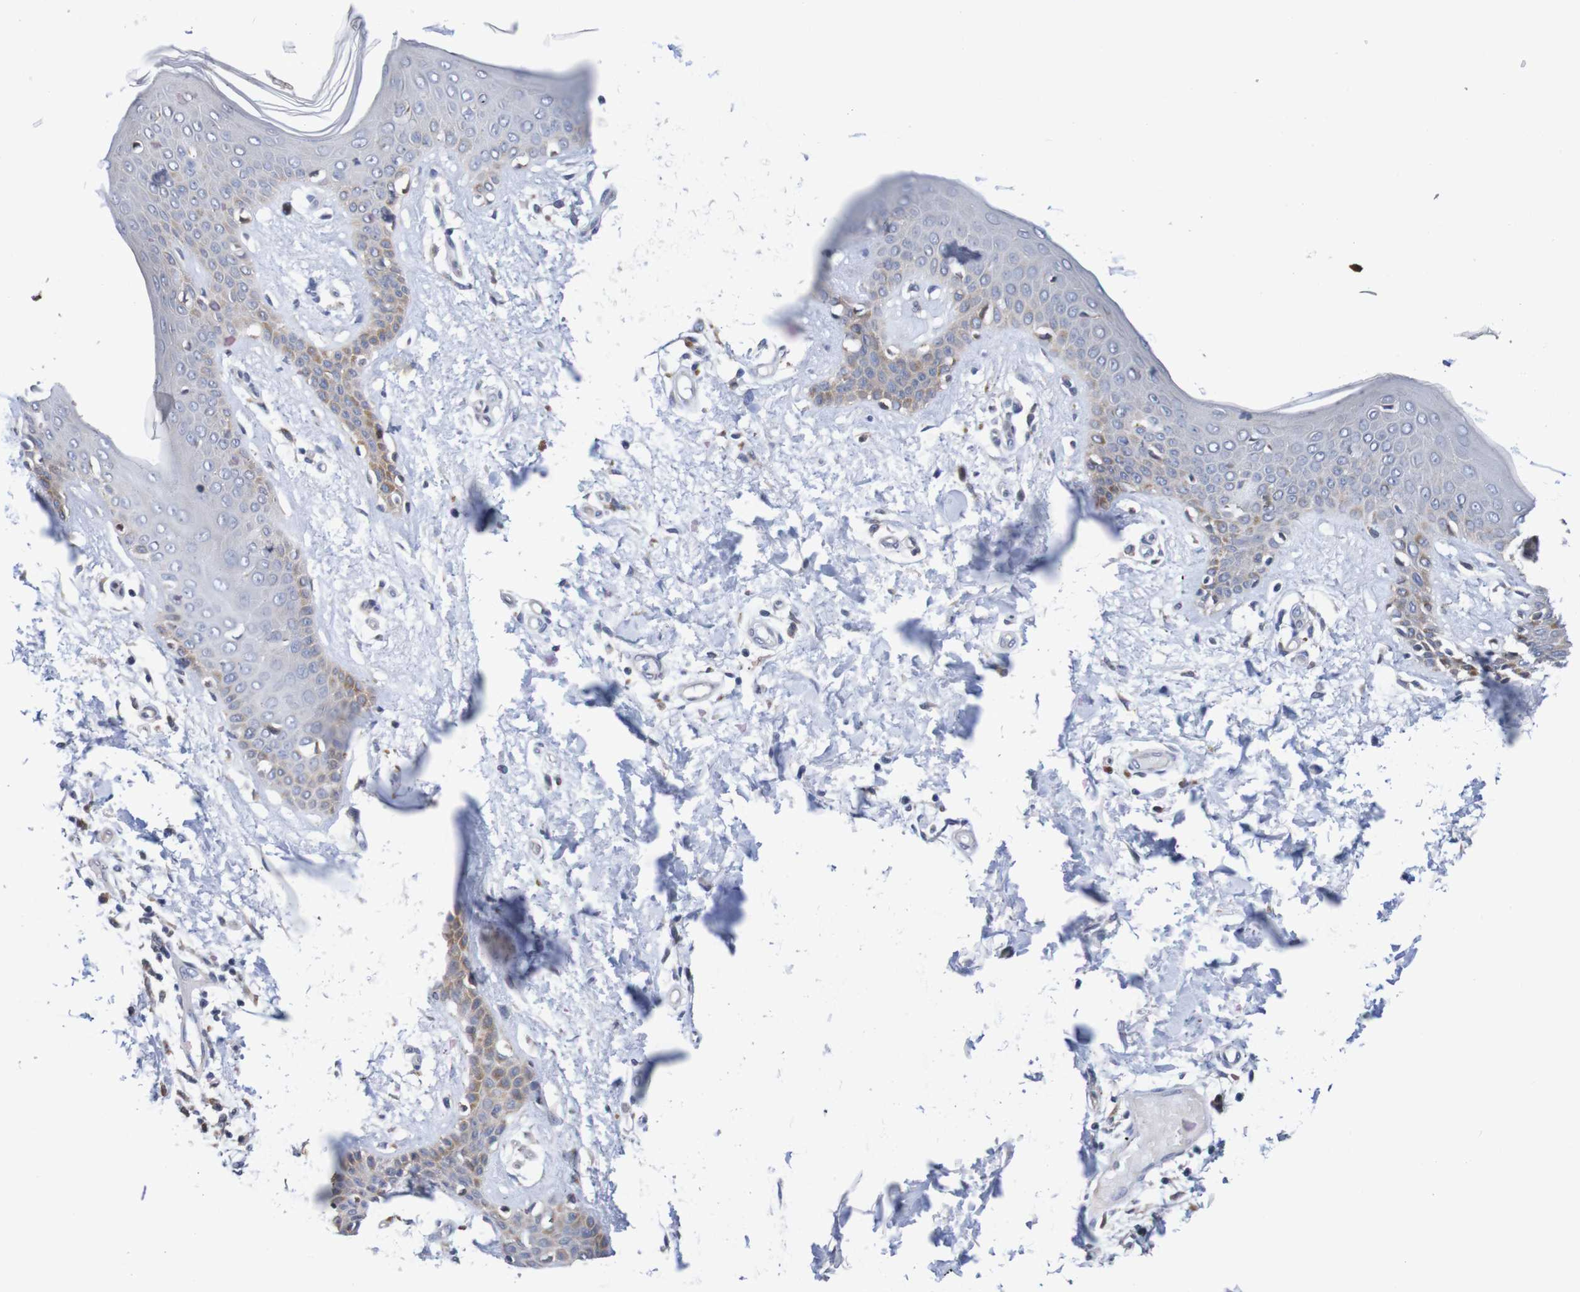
{"staining": {"intensity": "negative", "quantity": "none", "location": "none"}, "tissue": "skin", "cell_type": "Fibroblasts", "image_type": "normal", "snomed": [{"axis": "morphology", "description": "Normal tissue, NOS"}, {"axis": "topography", "description": "Skin"}], "caption": "High magnification brightfield microscopy of normal skin stained with DAB (3,3'-diaminobenzidine) (brown) and counterstained with hematoxylin (blue): fibroblasts show no significant expression.", "gene": "FIBP", "patient": {"sex": "male", "age": 53}}